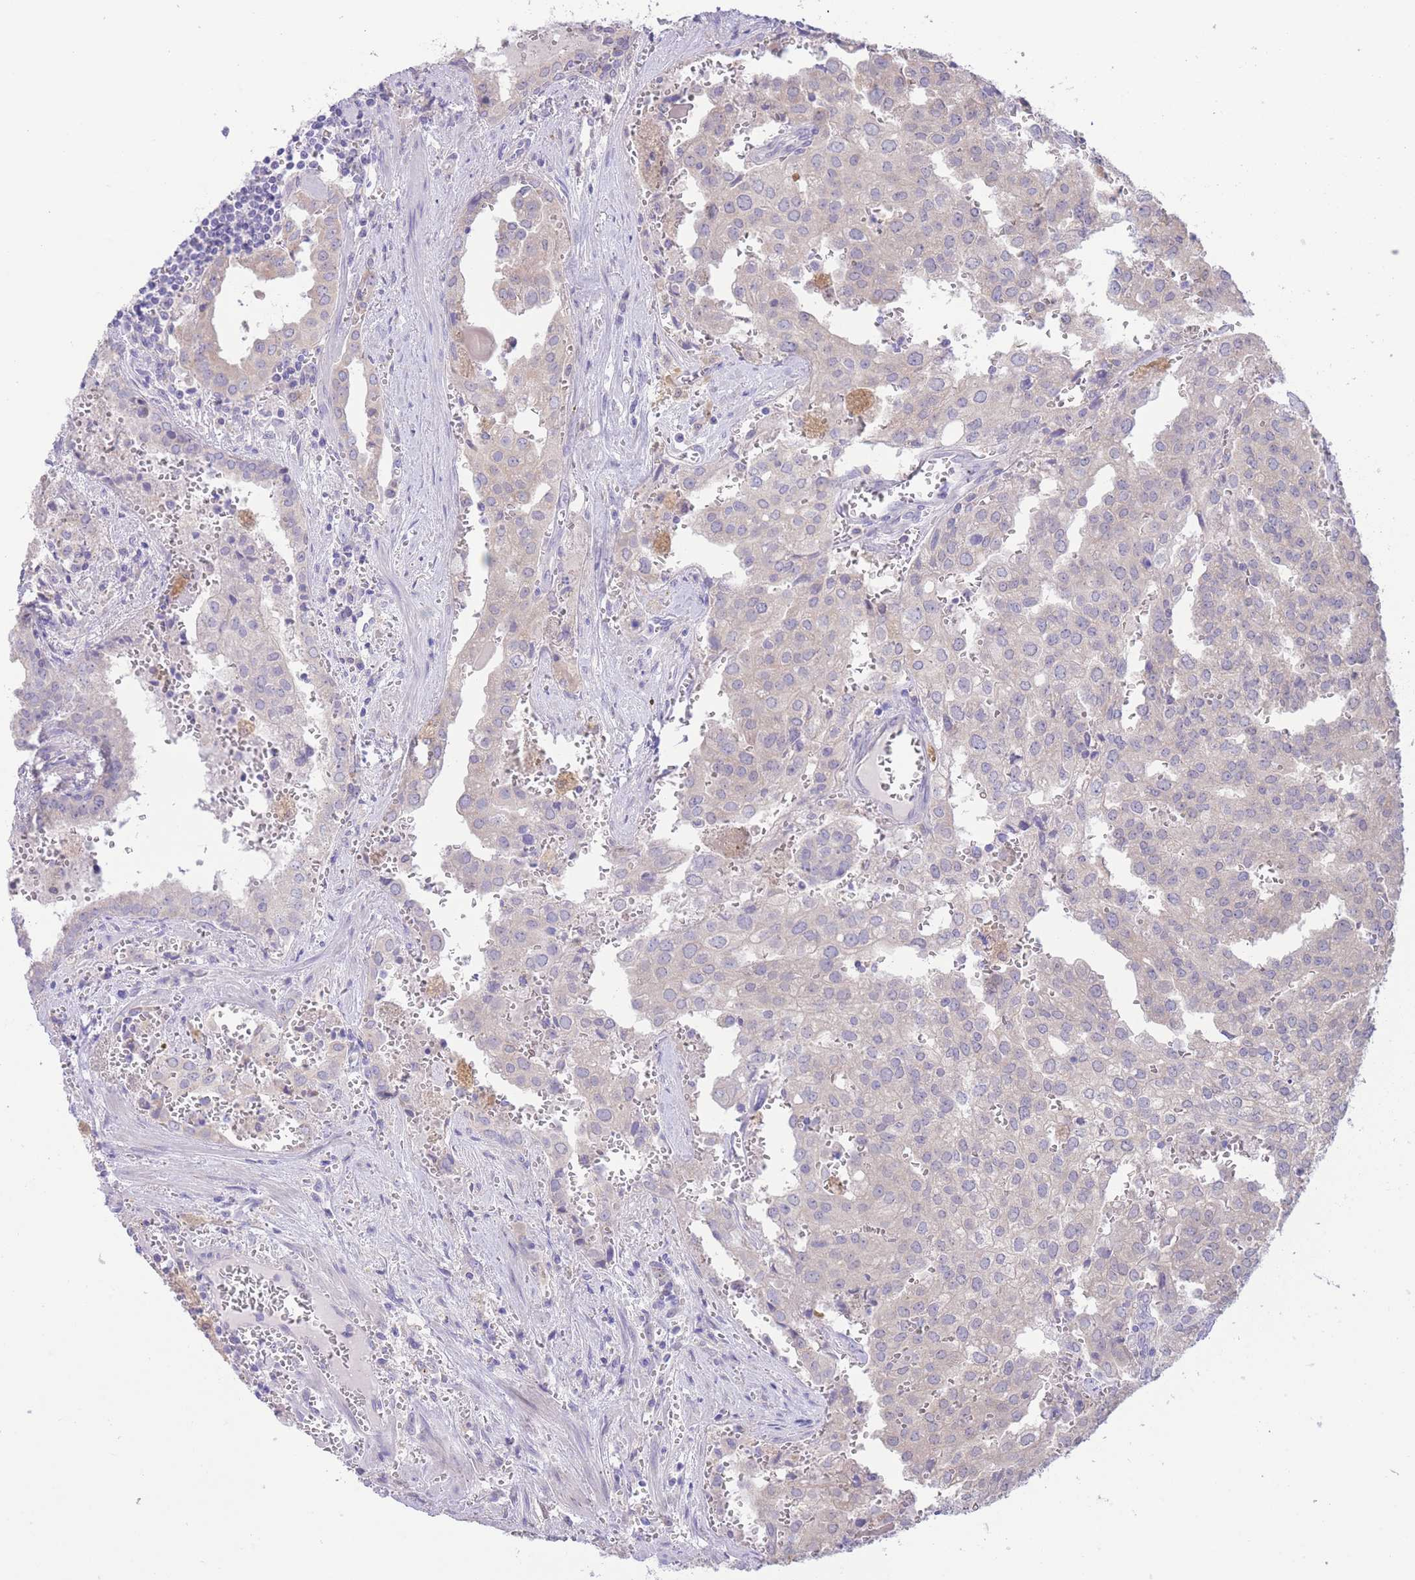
{"staining": {"intensity": "weak", "quantity": "25%-75%", "location": "cytoplasmic/membranous"}, "tissue": "prostate cancer", "cell_type": "Tumor cells", "image_type": "cancer", "snomed": [{"axis": "morphology", "description": "Adenocarcinoma, High grade"}, {"axis": "topography", "description": "Prostate"}], "caption": "Immunohistochemistry staining of prostate cancer (adenocarcinoma (high-grade)), which demonstrates low levels of weak cytoplasmic/membranous staining in approximately 25%-75% of tumor cells indicating weak cytoplasmic/membranous protein expression. The staining was performed using DAB (brown) for protein detection and nuclei were counterstained in hematoxylin (blue).", "gene": "FAH", "patient": {"sex": "male", "age": 68}}